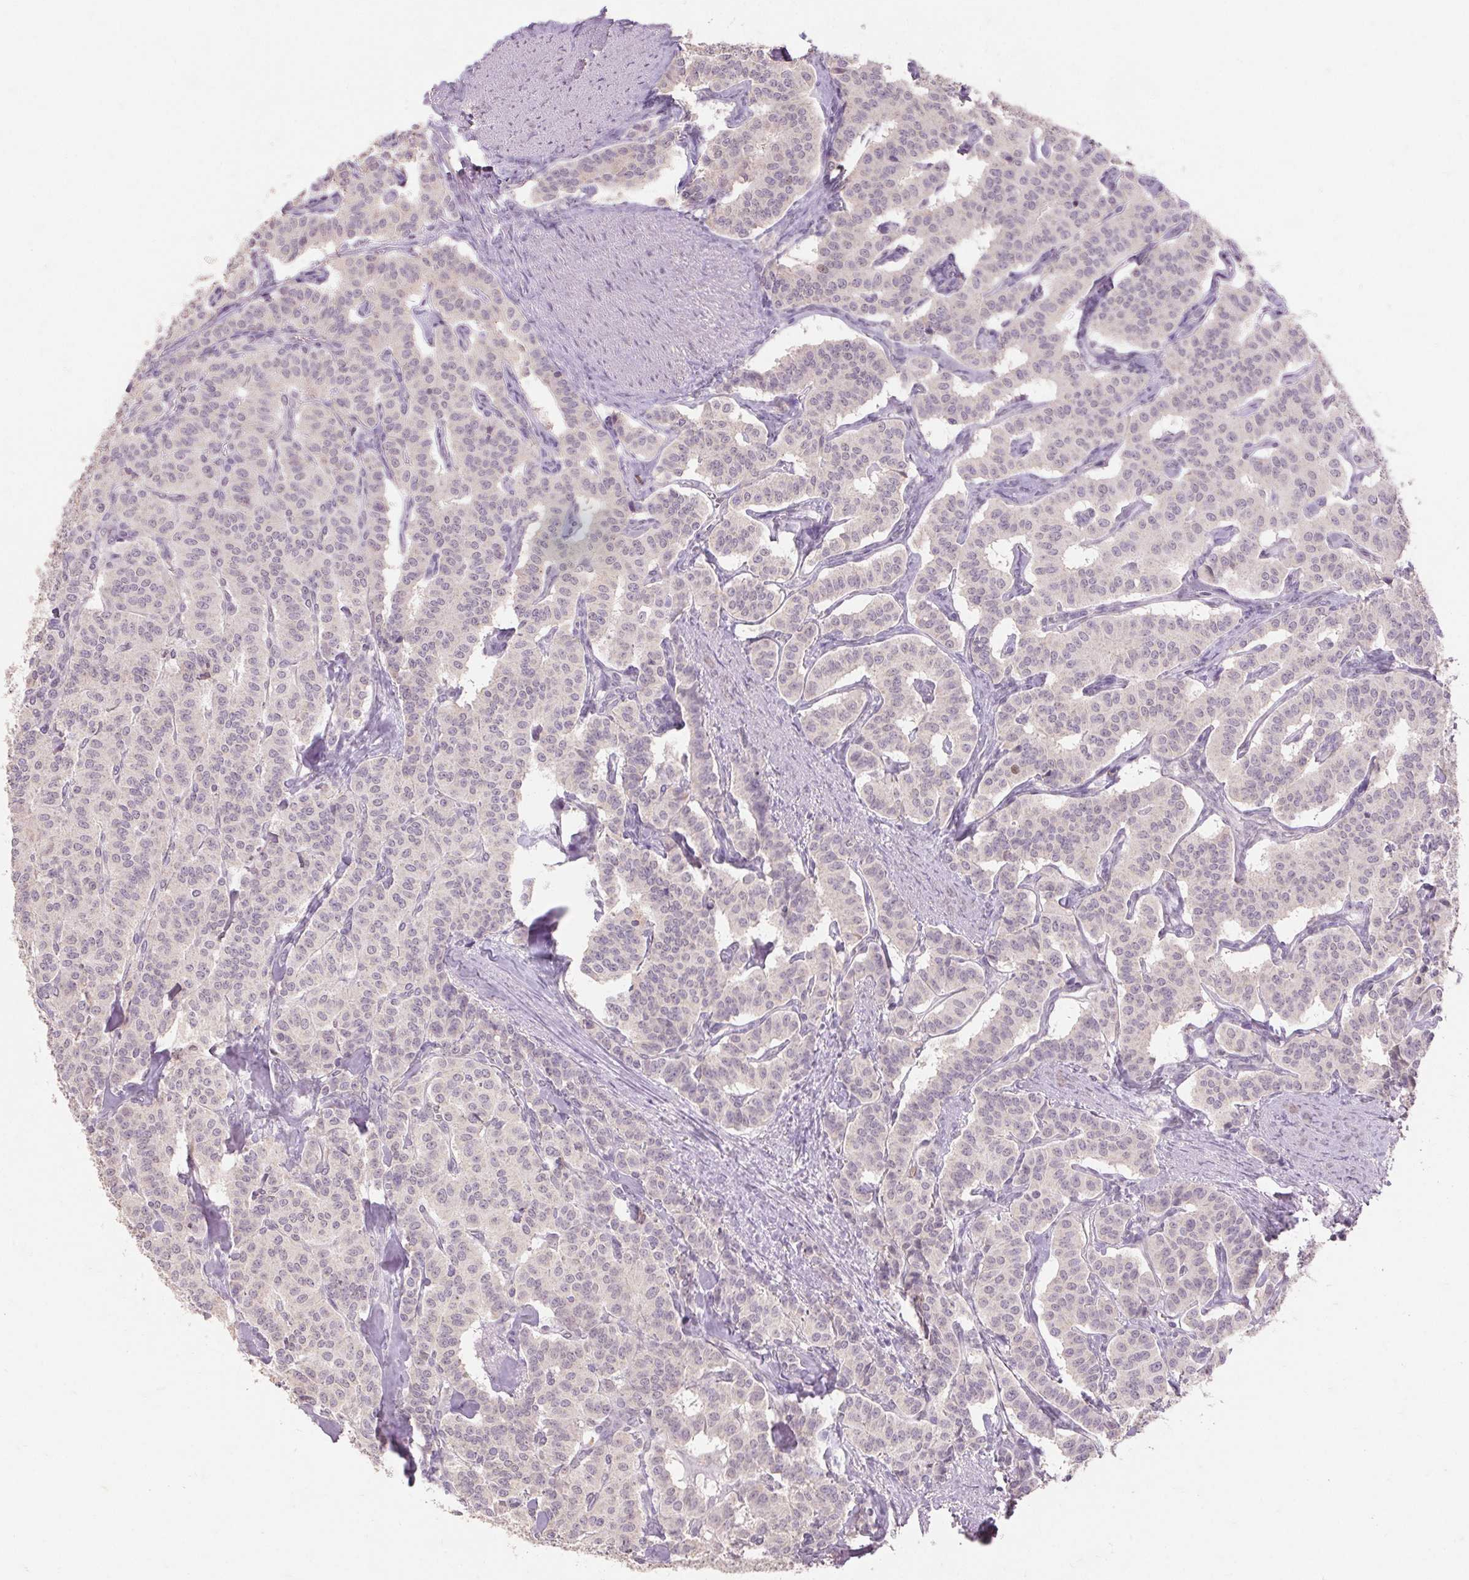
{"staining": {"intensity": "negative", "quantity": "none", "location": "none"}, "tissue": "carcinoid", "cell_type": "Tumor cells", "image_type": "cancer", "snomed": [{"axis": "morphology", "description": "Carcinoid, malignant, NOS"}, {"axis": "topography", "description": "Lung"}], "caption": "Immunohistochemistry (IHC) of human carcinoid (malignant) exhibits no staining in tumor cells.", "gene": "SKP2", "patient": {"sex": "female", "age": 46}}